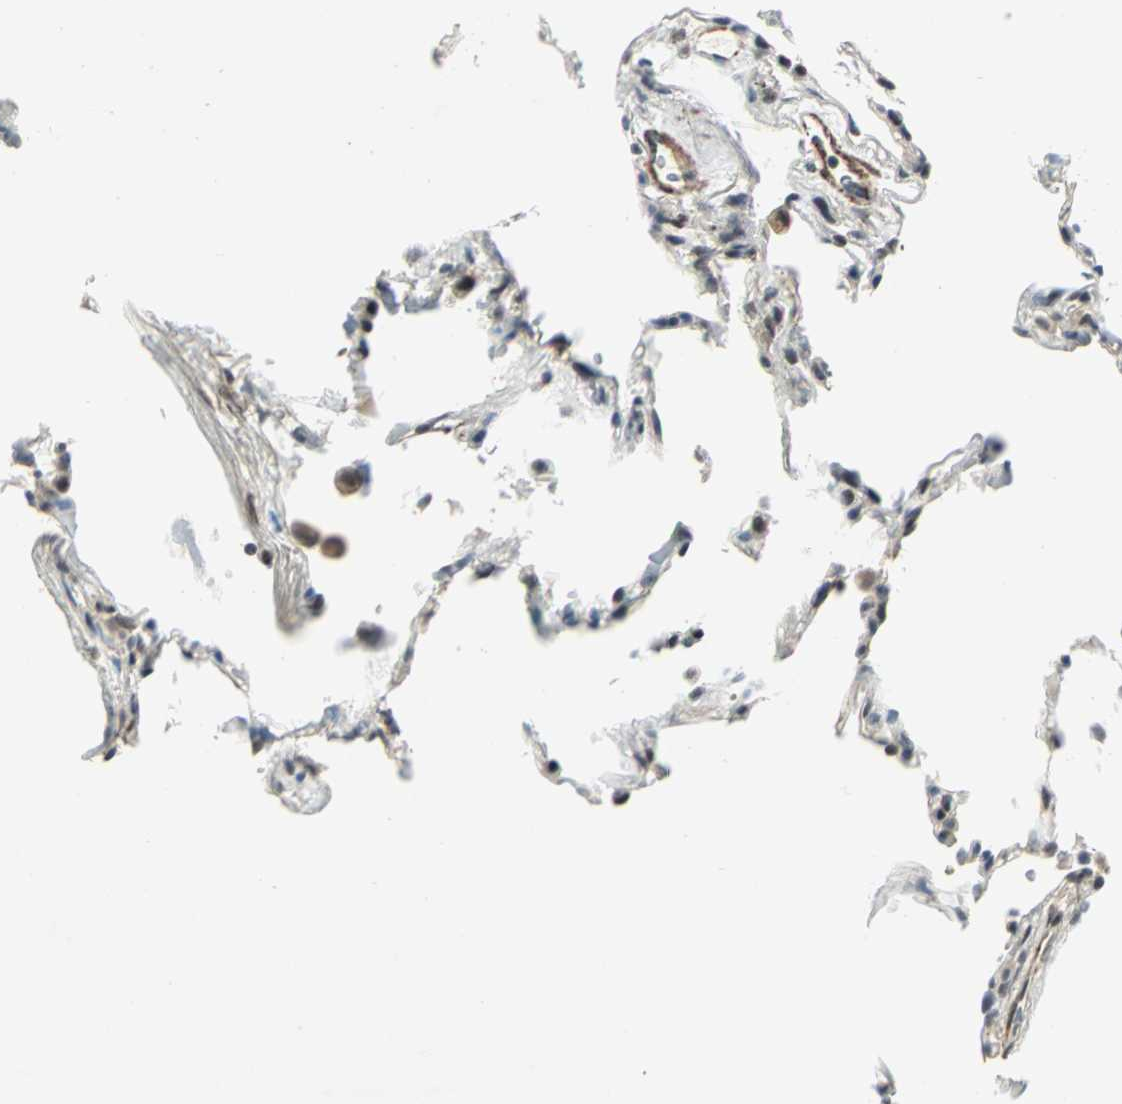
{"staining": {"intensity": "negative", "quantity": "none", "location": "none"}, "tissue": "lung", "cell_type": "Alveolar cells", "image_type": "normal", "snomed": [{"axis": "morphology", "description": "Normal tissue, NOS"}, {"axis": "topography", "description": "Lung"}], "caption": "Unremarkable lung was stained to show a protein in brown. There is no significant expression in alveolar cells. (DAB (3,3'-diaminobenzidine) immunohistochemistry (IHC) with hematoxylin counter stain).", "gene": "MTA1", "patient": {"sex": "male", "age": 59}}